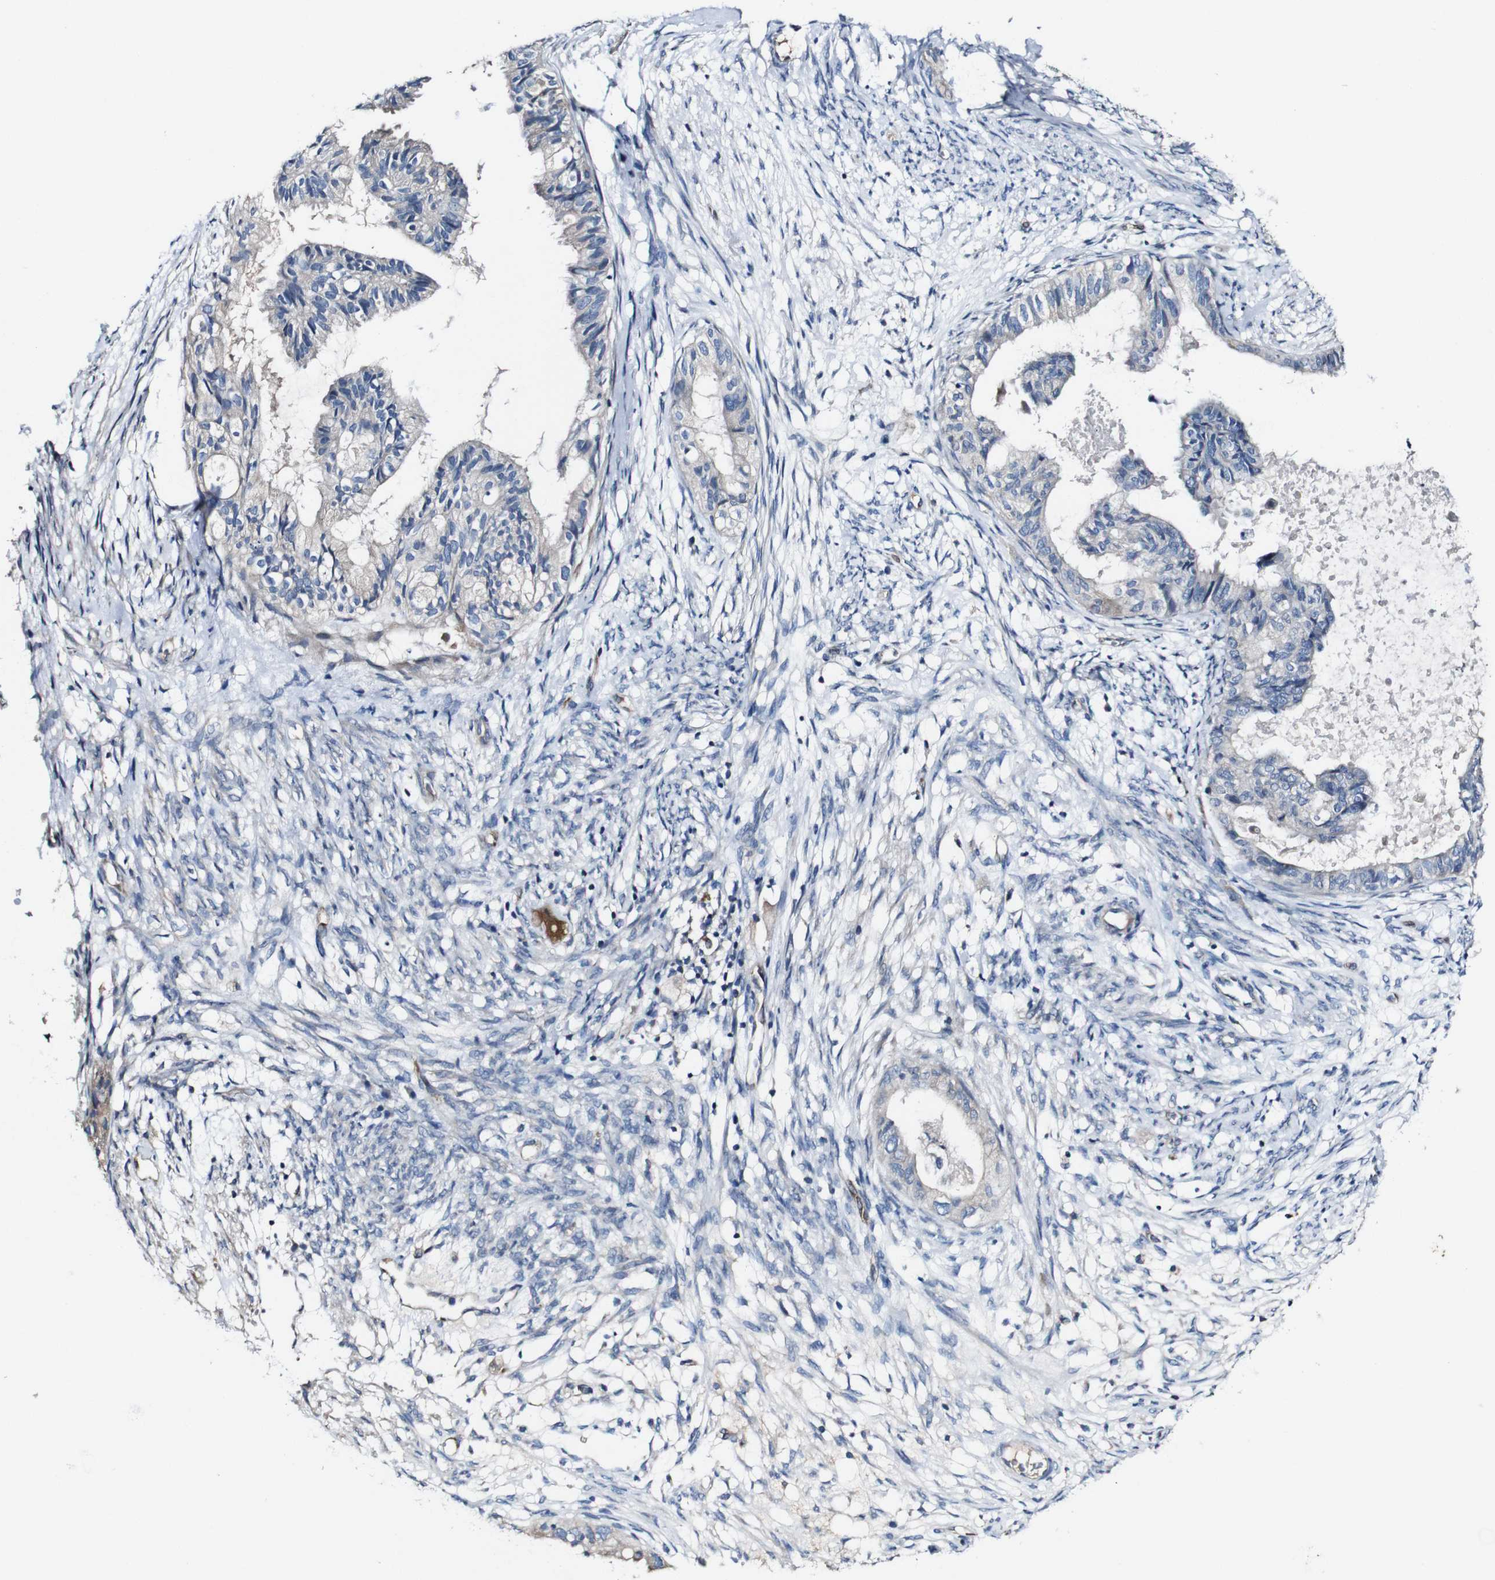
{"staining": {"intensity": "weak", "quantity": "<25%", "location": "cytoplasmic/membranous"}, "tissue": "cervical cancer", "cell_type": "Tumor cells", "image_type": "cancer", "snomed": [{"axis": "morphology", "description": "Normal tissue, NOS"}, {"axis": "morphology", "description": "Adenocarcinoma, NOS"}, {"axis": "topography", "description": "Cervix"}, {"axis": "topography", "description": "Endometrium"}], "caption": "This is an immunohistochemistry image of adenocarcinoma (cervical). There is no staining in tumor cells.", "gene": "GRAMD1A", "patient": {"sex": "female", "age": 86}}